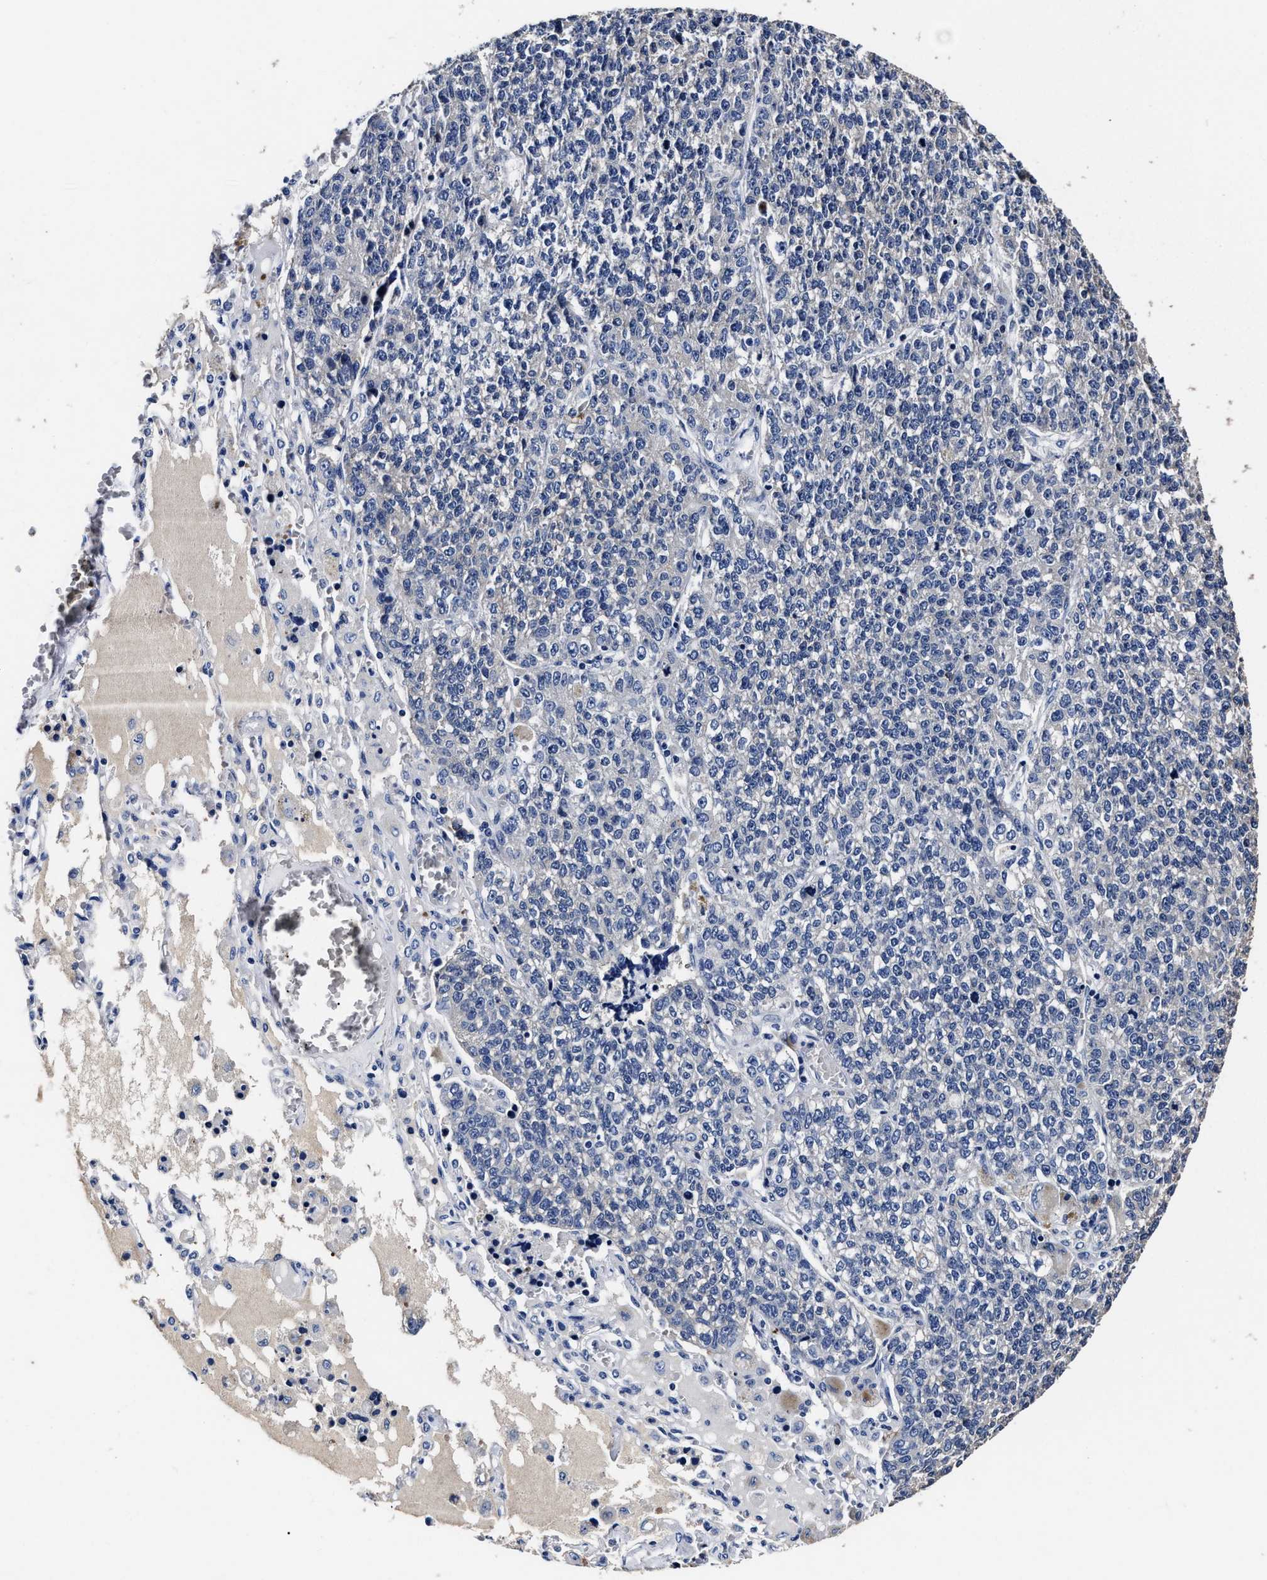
{"staining": {"intensity": "negative", "quantity": "none", "location": "none"}, "tissue": "lung cancer", "cell_type": "Tumor cells", "image_type": "cancer", "snomed": [{"axis": "morphology", "description": "Adenocarcinoma, NOS"}, {"axis": "topography", "description": "Lung"}], "caption": "Tumor cells are negative for brown protein staining in lung cancer.", "gene": "OLFML2A", "patient": {"sex": "male", "age": 49}}